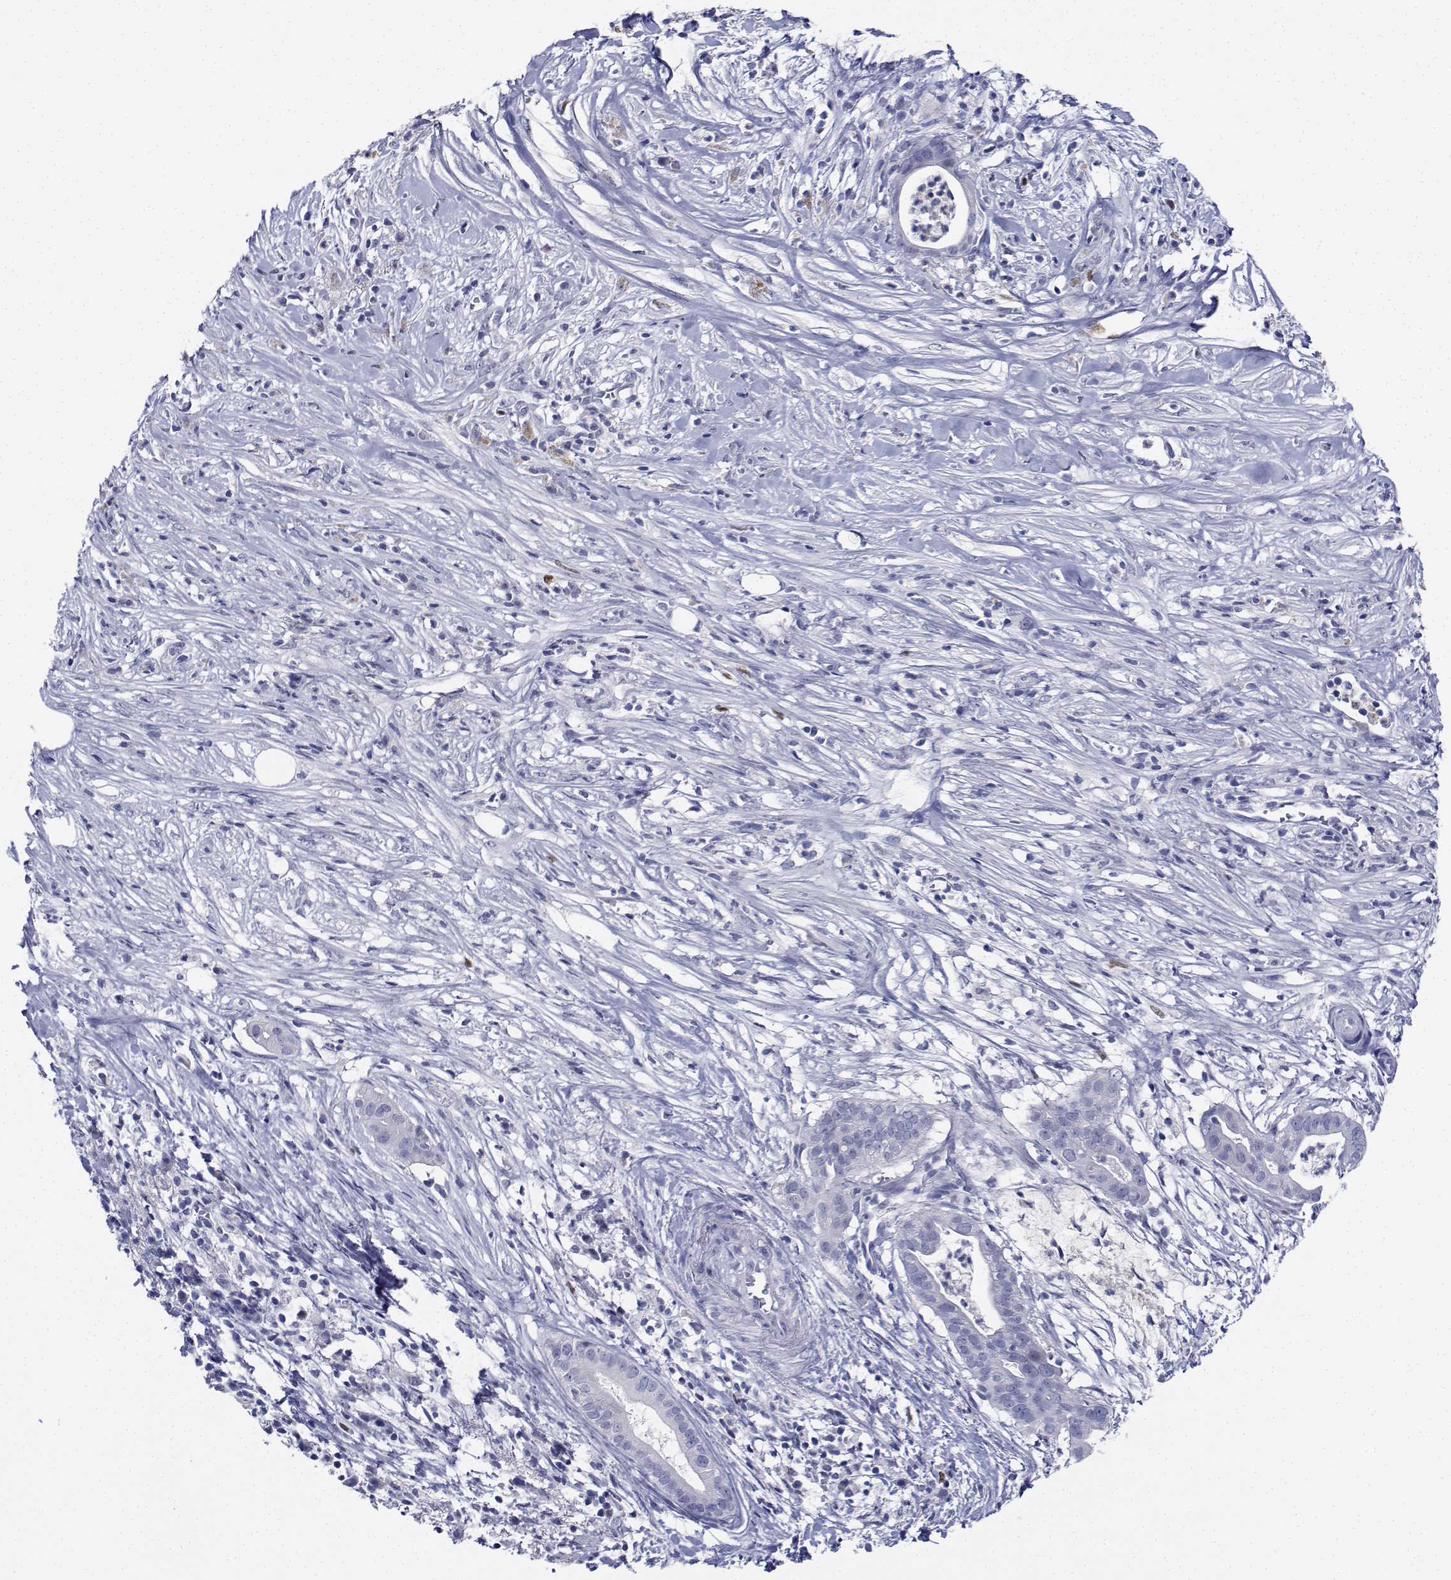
{"staining": {"intensity": "negative", "quantity": "none", "location": "none"}, "tissue": "pancreatic cancer", "cell_type": "Tumor cells", "image_type": "cancer", "snomed": [{"axis": "morphology", "description": "Adenocarcinoma, NOS"}, {"axis": "topography", "description": "Pancreas"}], "caption": "Human pancreatic cancer stained for a protein using immunohistochemistry exhibits no positivity in tumor cells.", "gene": "PLXNA4", "patient": {"sex": "male", "age": 61}}